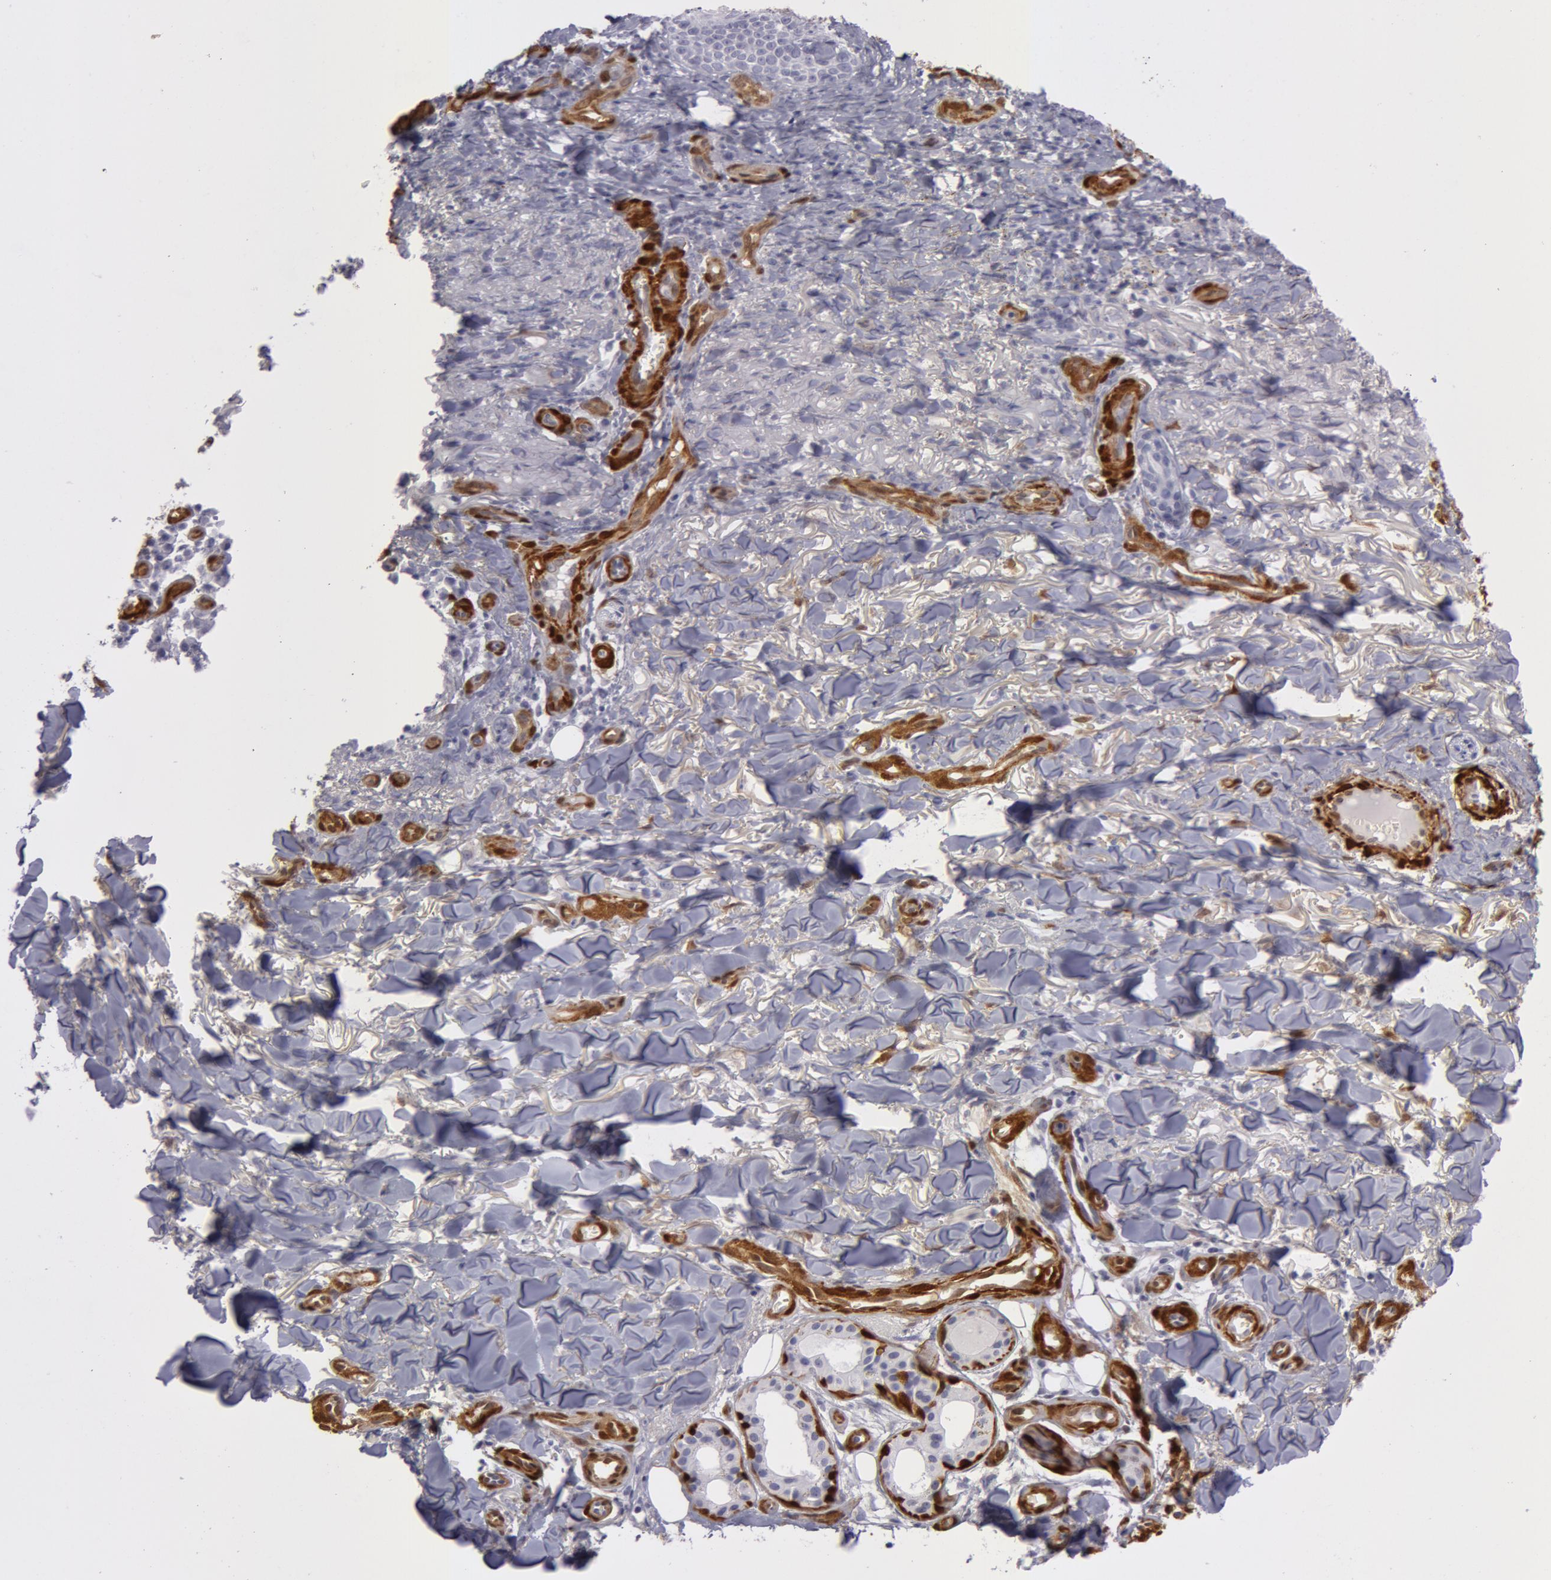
{"staining": {"intensity": "negative", "quantity": "none", "location": "none"}, "tissue": "skin cancer", "cell_type": "Tumor cells", "image_type": "cancer", "snomed": [{"axis": "morphology", "description": "Basal cell carcinoma"}, {"axis": "topography", "description": "Skin"}], "caption": "An IHC micrograph of skin cancer (basal cell carcinoma) is shown. There is no staining in tumor cells of skin cancer (basal cell carcinoma).", "gene": "TAGLN", "patient": {"sex": "male", "age": 81}}